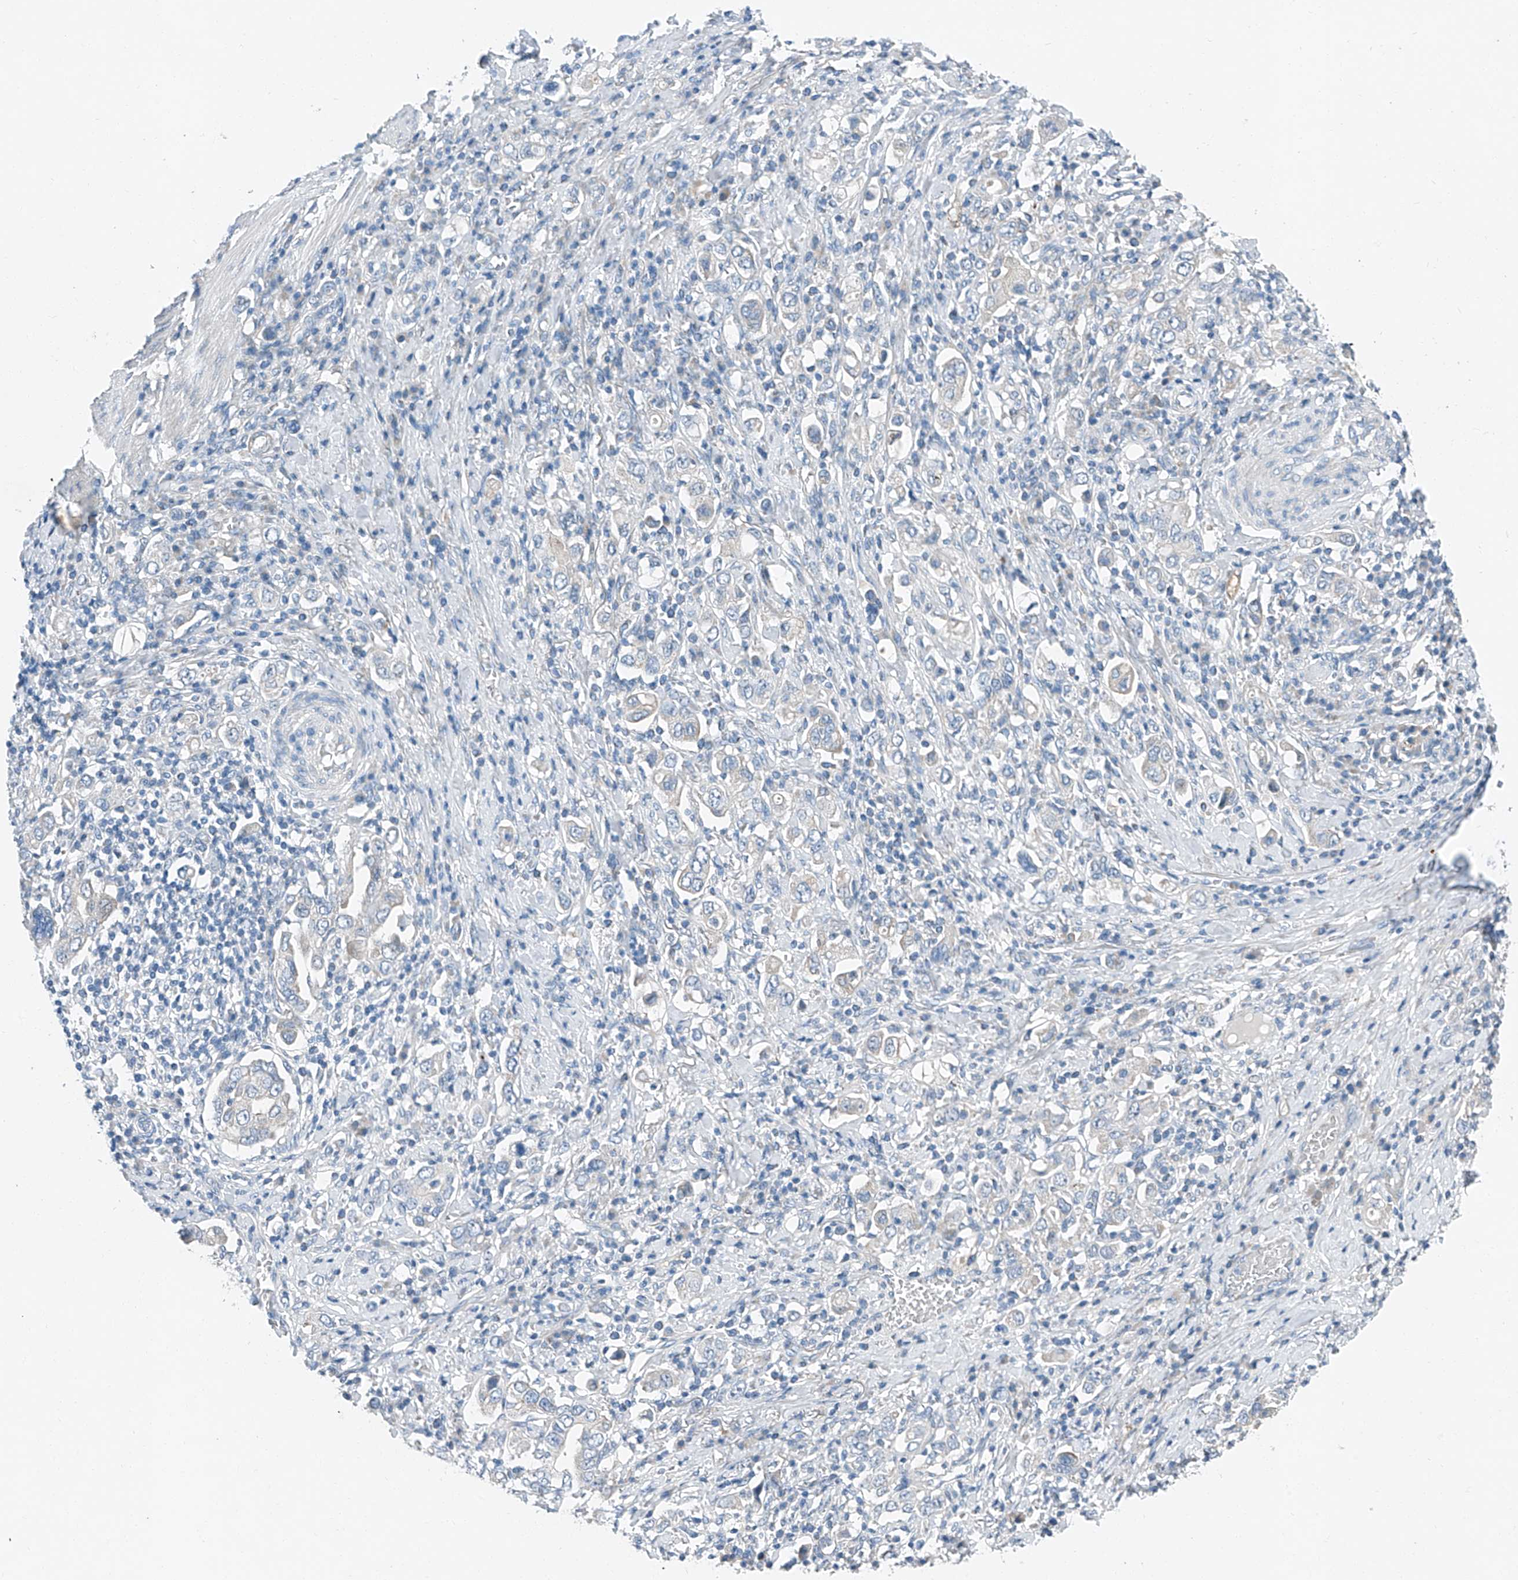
{"staining": {"intensity": "negative", "quantity": "none", "location": "none"}, "tissue": "stomach cancer", "cell_type": "Tumor cells", "image_type": "cancer", "snomed": [{"axis": "morphology", "description": "Adenocarcinoma, NOS"}, {"axis": "topography", "description": "Stomach, upper"}], "caption": "Immunohistochemistry histopathology image of adenocarcinoma (stomach) stained for a protein (brown), which reveals no positivity in tumor cells.", "gene": "MDGA1", "patient": {"sex": "male", "age": 62}}